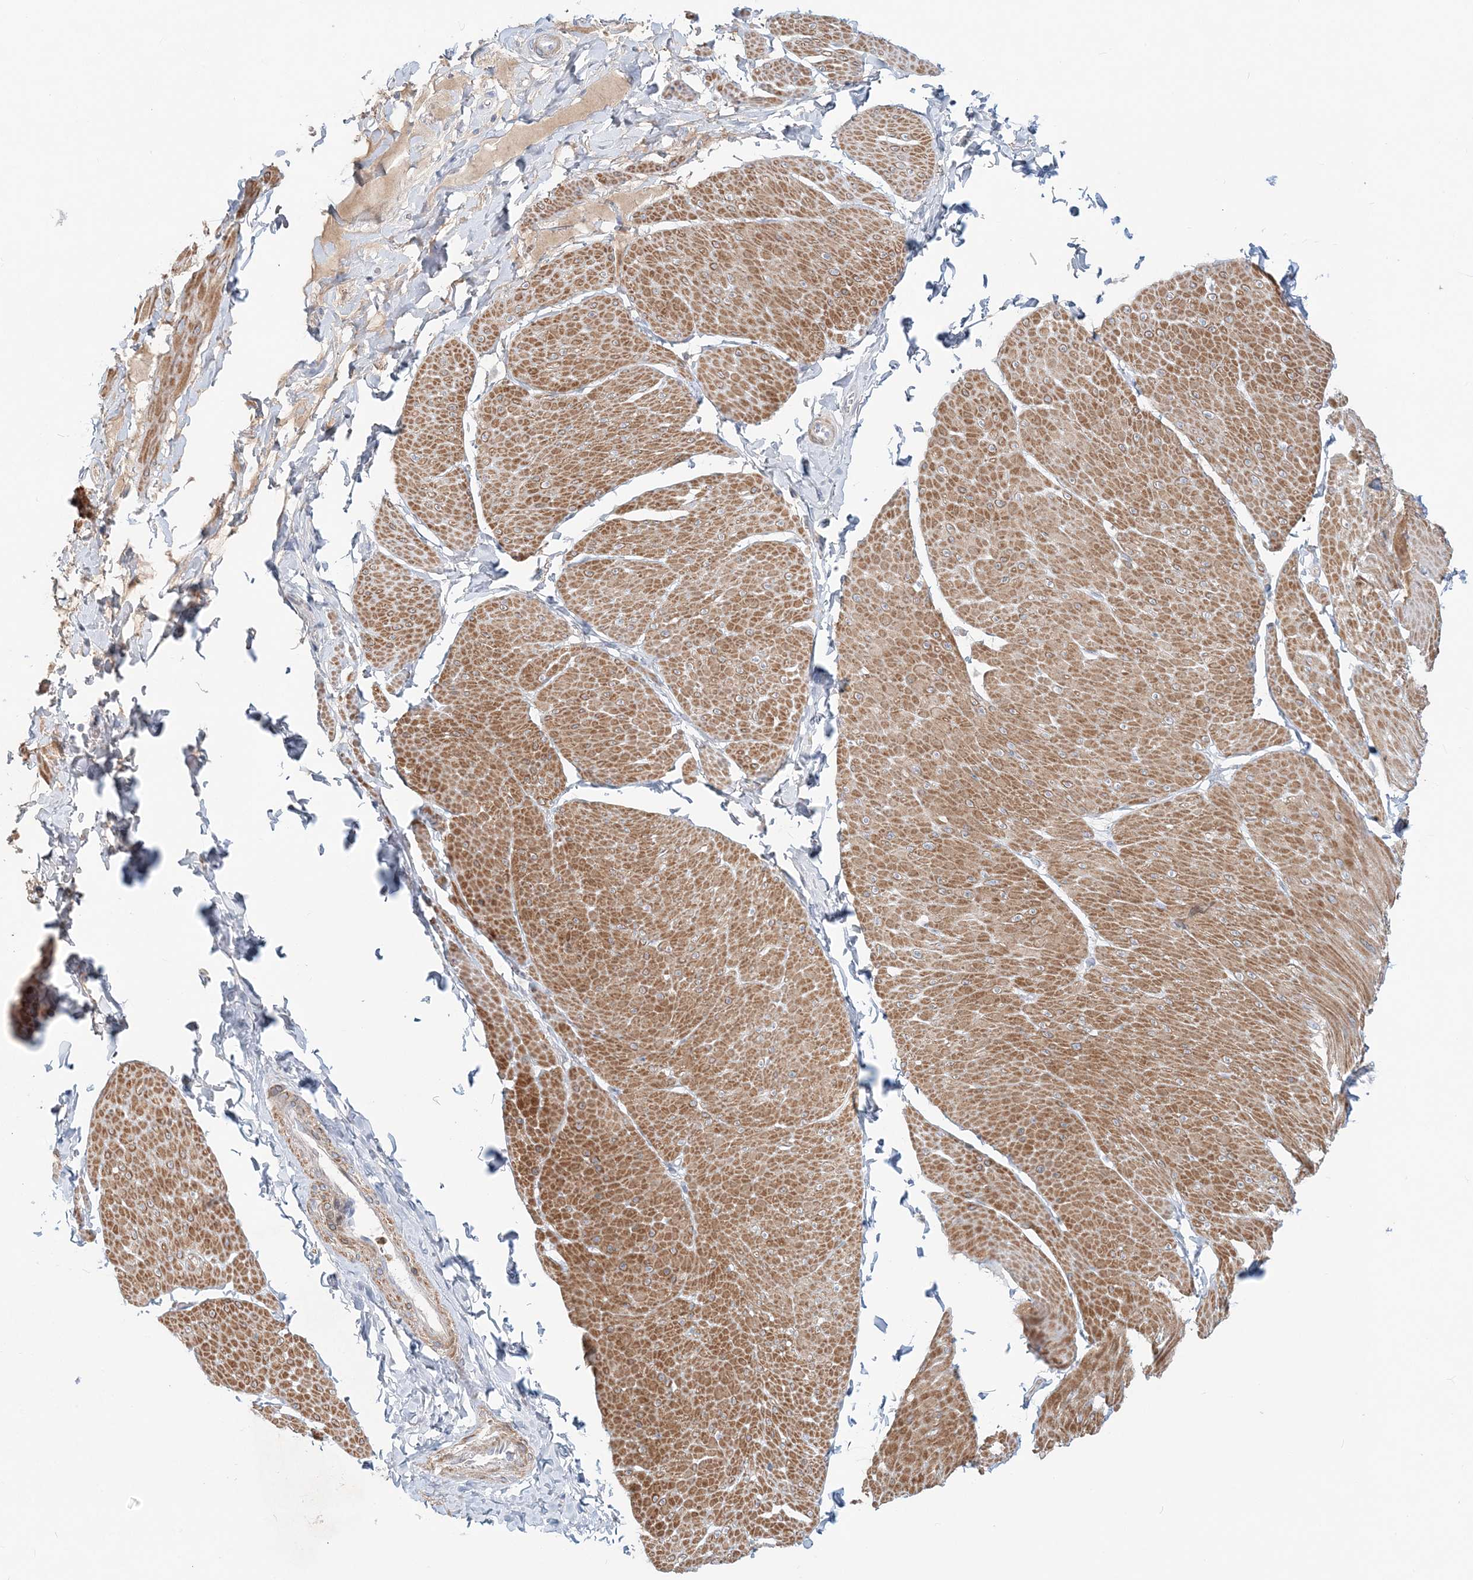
{"staining": {"intensity": "moderate", "quantity": ">75%", "location": "cytoplasmic/membranous"}, "tissue": "smooth muscle", "cell_type": "Smooth muscle cells", "image_type": "normal", "snomed": [{"axis": "morphology", "description": "Urothelial carcinoma, High grade"}, {"axis": "topography", "description": "Urinary bladder"}], "caption": "Smooth muscle cells show moderate cytoplasmic/membranous positivity in approximately >75% of cells in unremarkable smooth muscle.", "gene": "DNAH5", "patient": {"sex": "male", "age": 46}}